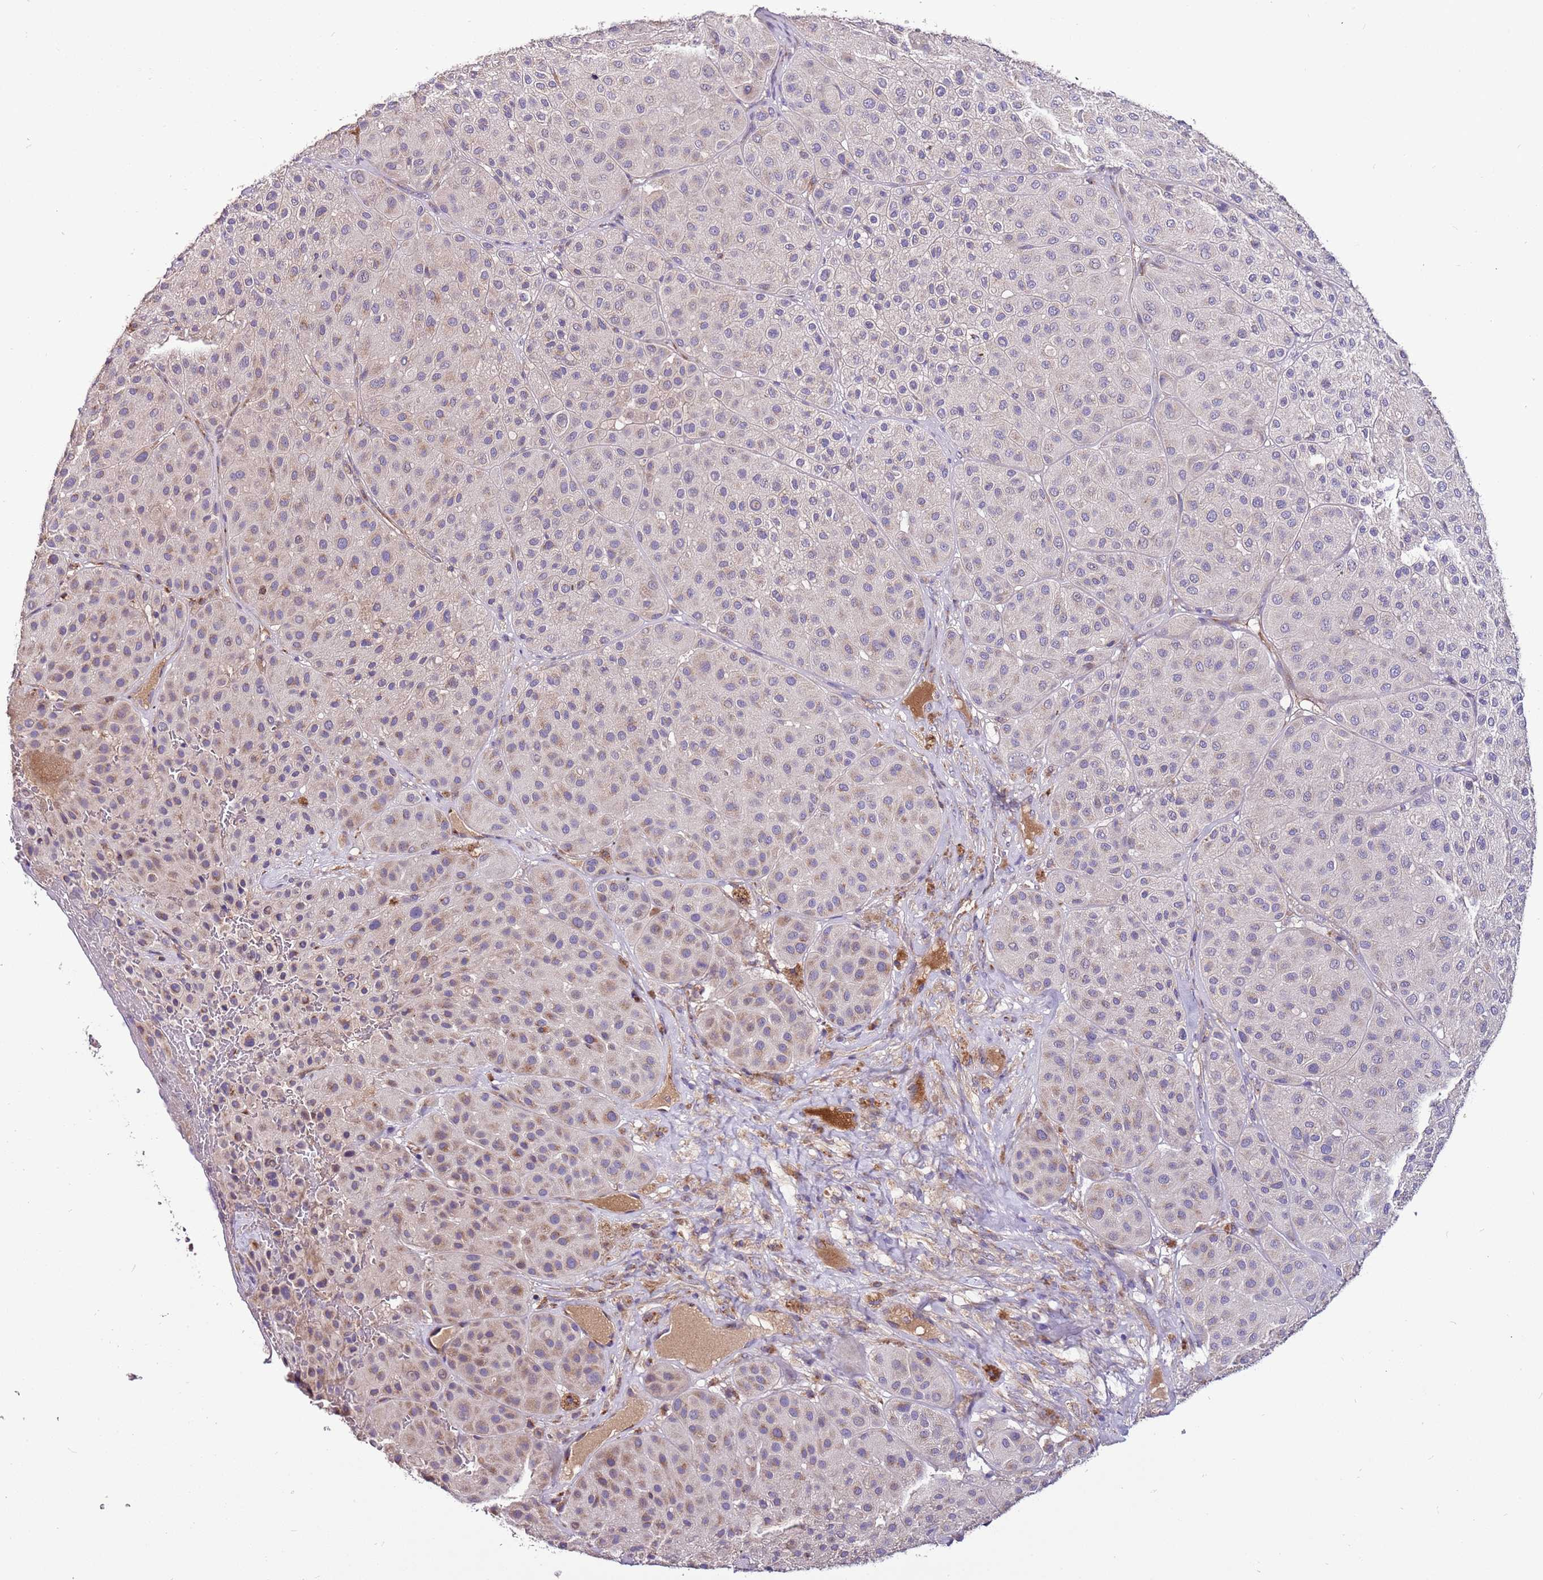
{"staining": {"intensity": "weak", "quantity": "25%-75%", "location": "cytoplasmic/membranous"}, "tissue": "melanoma", "cell_type": "Tumor cells", "image_type": "cancer", "snomed": [{"axis": "morphology", "description": "Malignant melanoma, Metastatic site"}, {"axis": "topography", "description": "Smooth muscle"}], "caption": "There is low levels of weak cytoplasmic/membranous staining in tumor cells of melanoma, as demonstrated by immunohistochemical staining (brown color).", "gene": "FAM20A", "patient": {"sex": "male", "age": 41}}